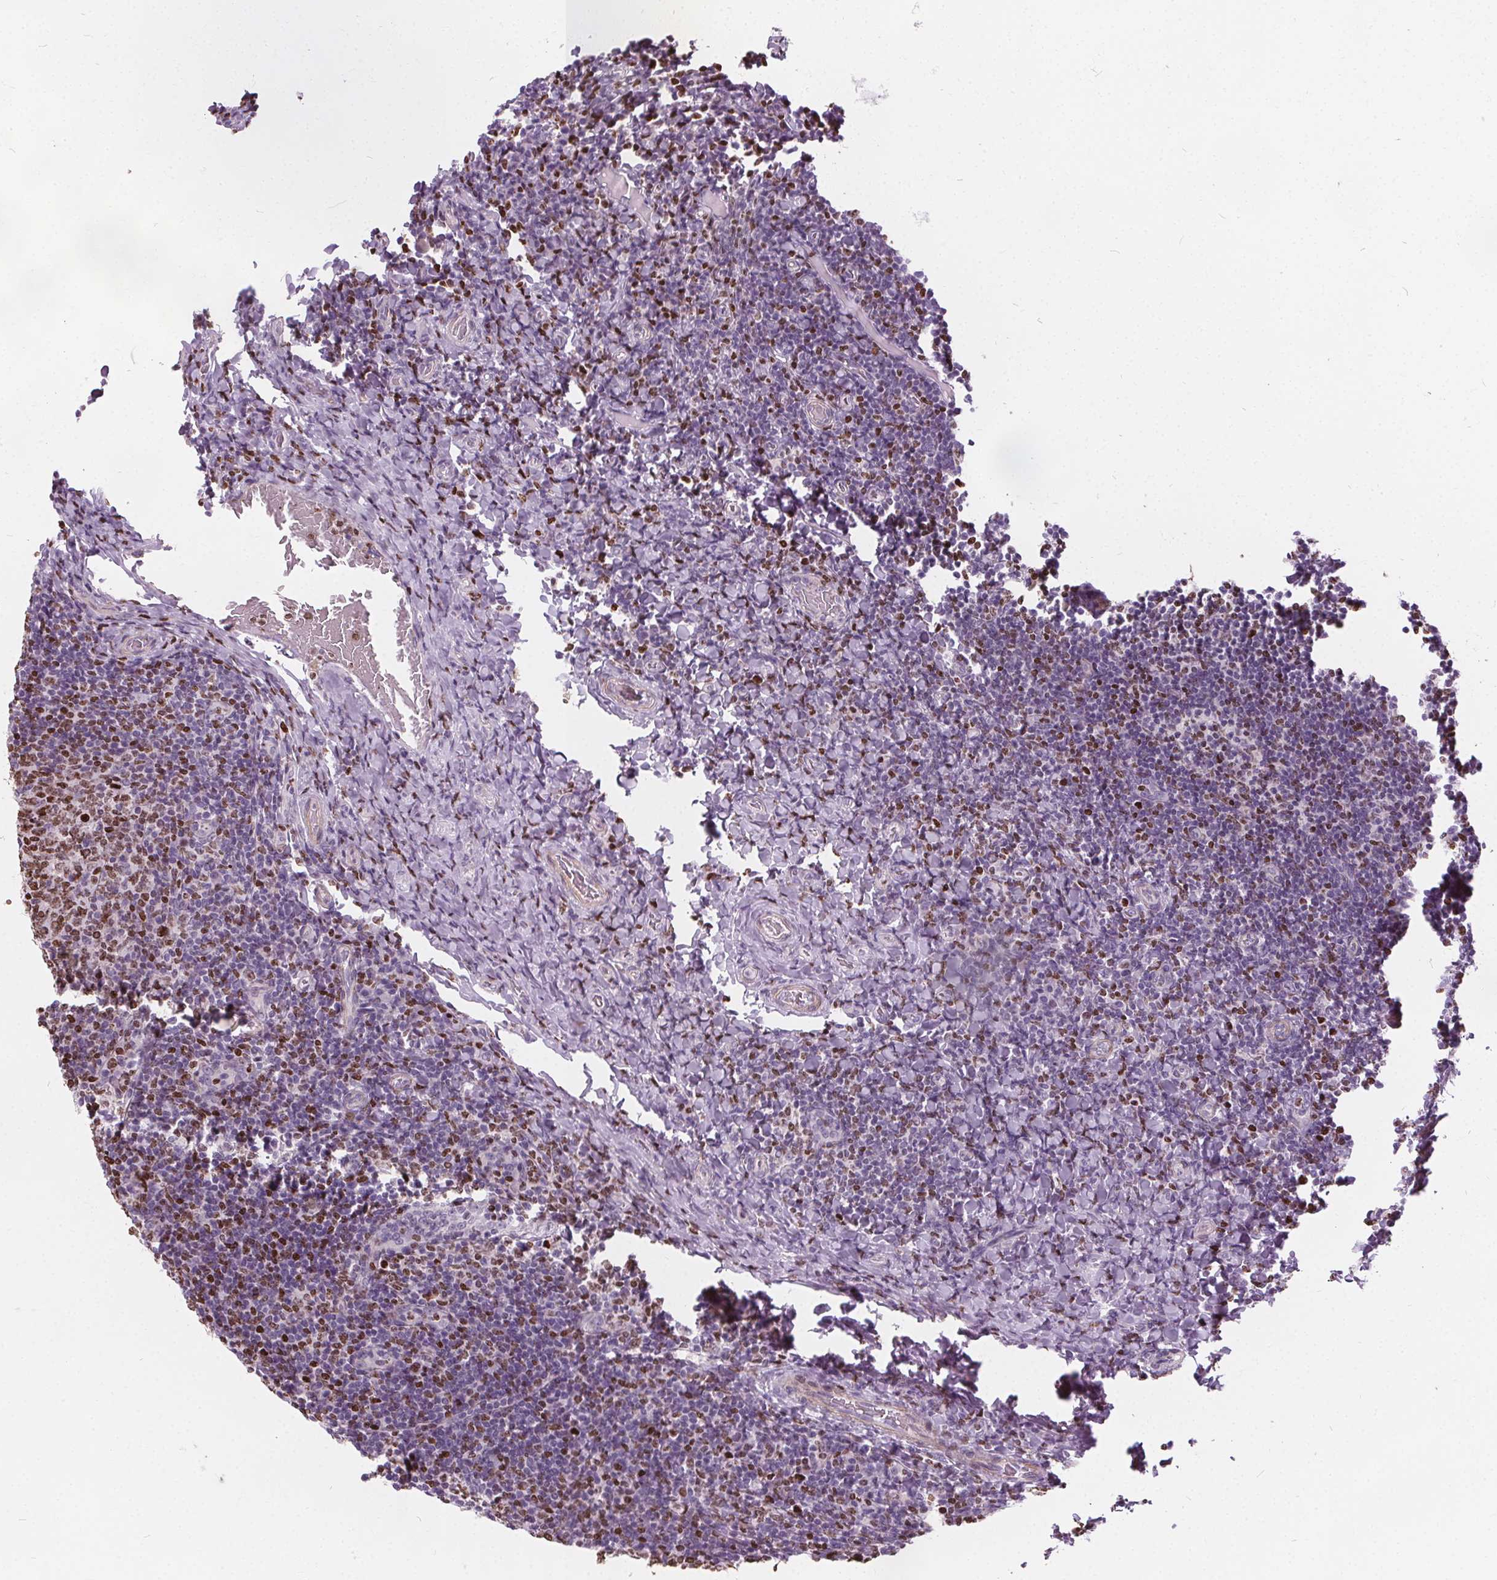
{"staining": {"intensity": "moderate", "quantity": ">75%", "location": "nuclear"}, "tissue": "tonsil", "cell_type": "Germinal center cells", "image_type": "normal", "snomed": [{"axis": "morphology", "description": "Normal tissue, NOS"}, {"axis": "topography", "description": "Tonsil"}], "caption": "About >75% of germinal center cells in unremarkable tonsil exhibit moderate nuclear protein expression as visualized by brown immunohistochemical staining.", "gene": "ISLR2", "patient": {"sex": "female", "age": 10}}